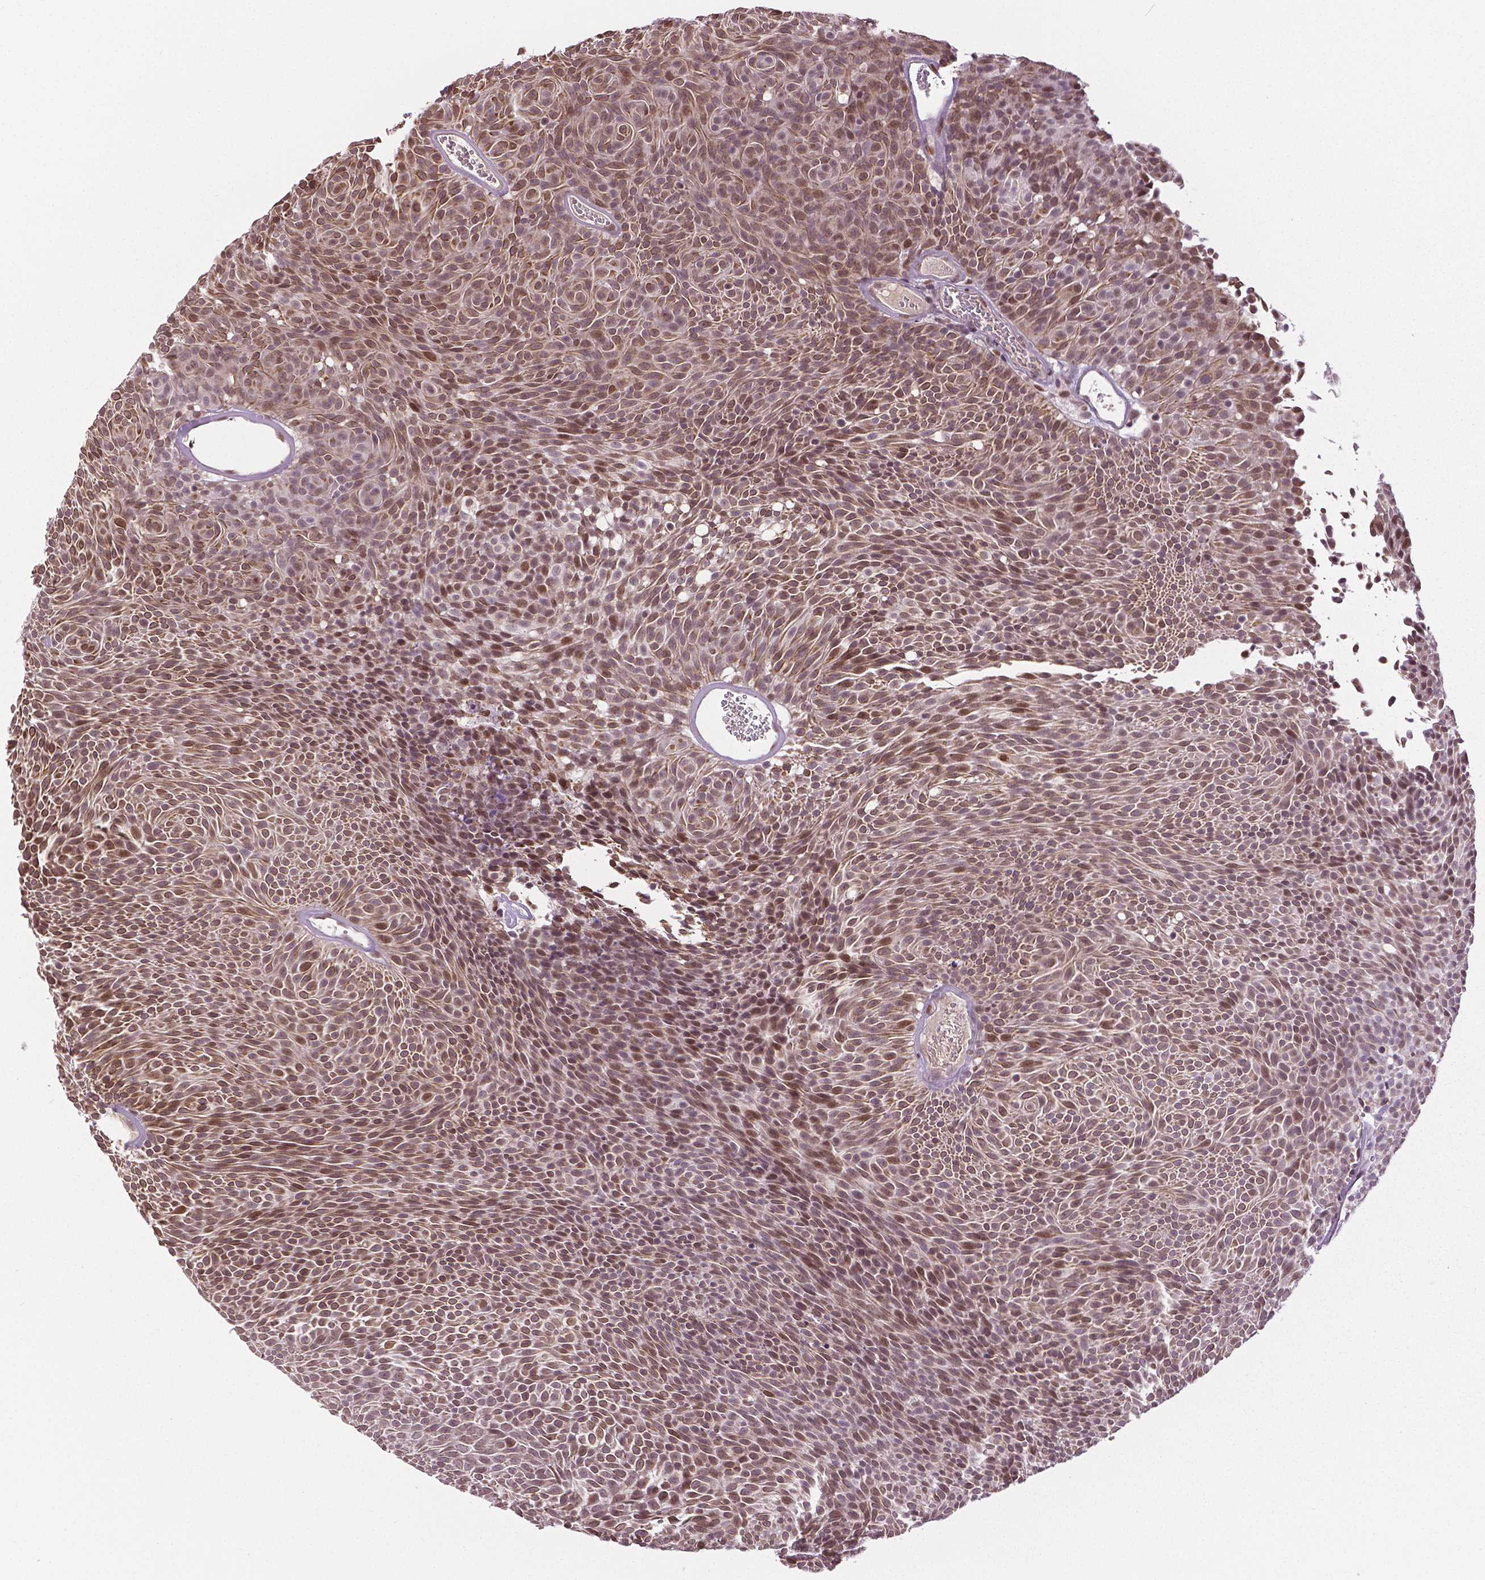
{"staining": {"intensity": "moderate", "quantity": "25%-75%", "location": "nuclear"}, "tissue": "urothelial cancer", "cell_type": "Tumor cells", "image_type": "cancer", "snomed": [{"axis": "morphology", "description": "Urothelial carcinoma, Low grade"}, {"axis": "topography", "description": "Urinary bladder"}], "caption": "This photomicrograph demonstrates IHC staining of human urothelial cancer, with medium moderate nuclear expression in about 25%-75% of tumor cells.", "gene": "DLX5", "patient": {"sex": "male", "age": 77}}